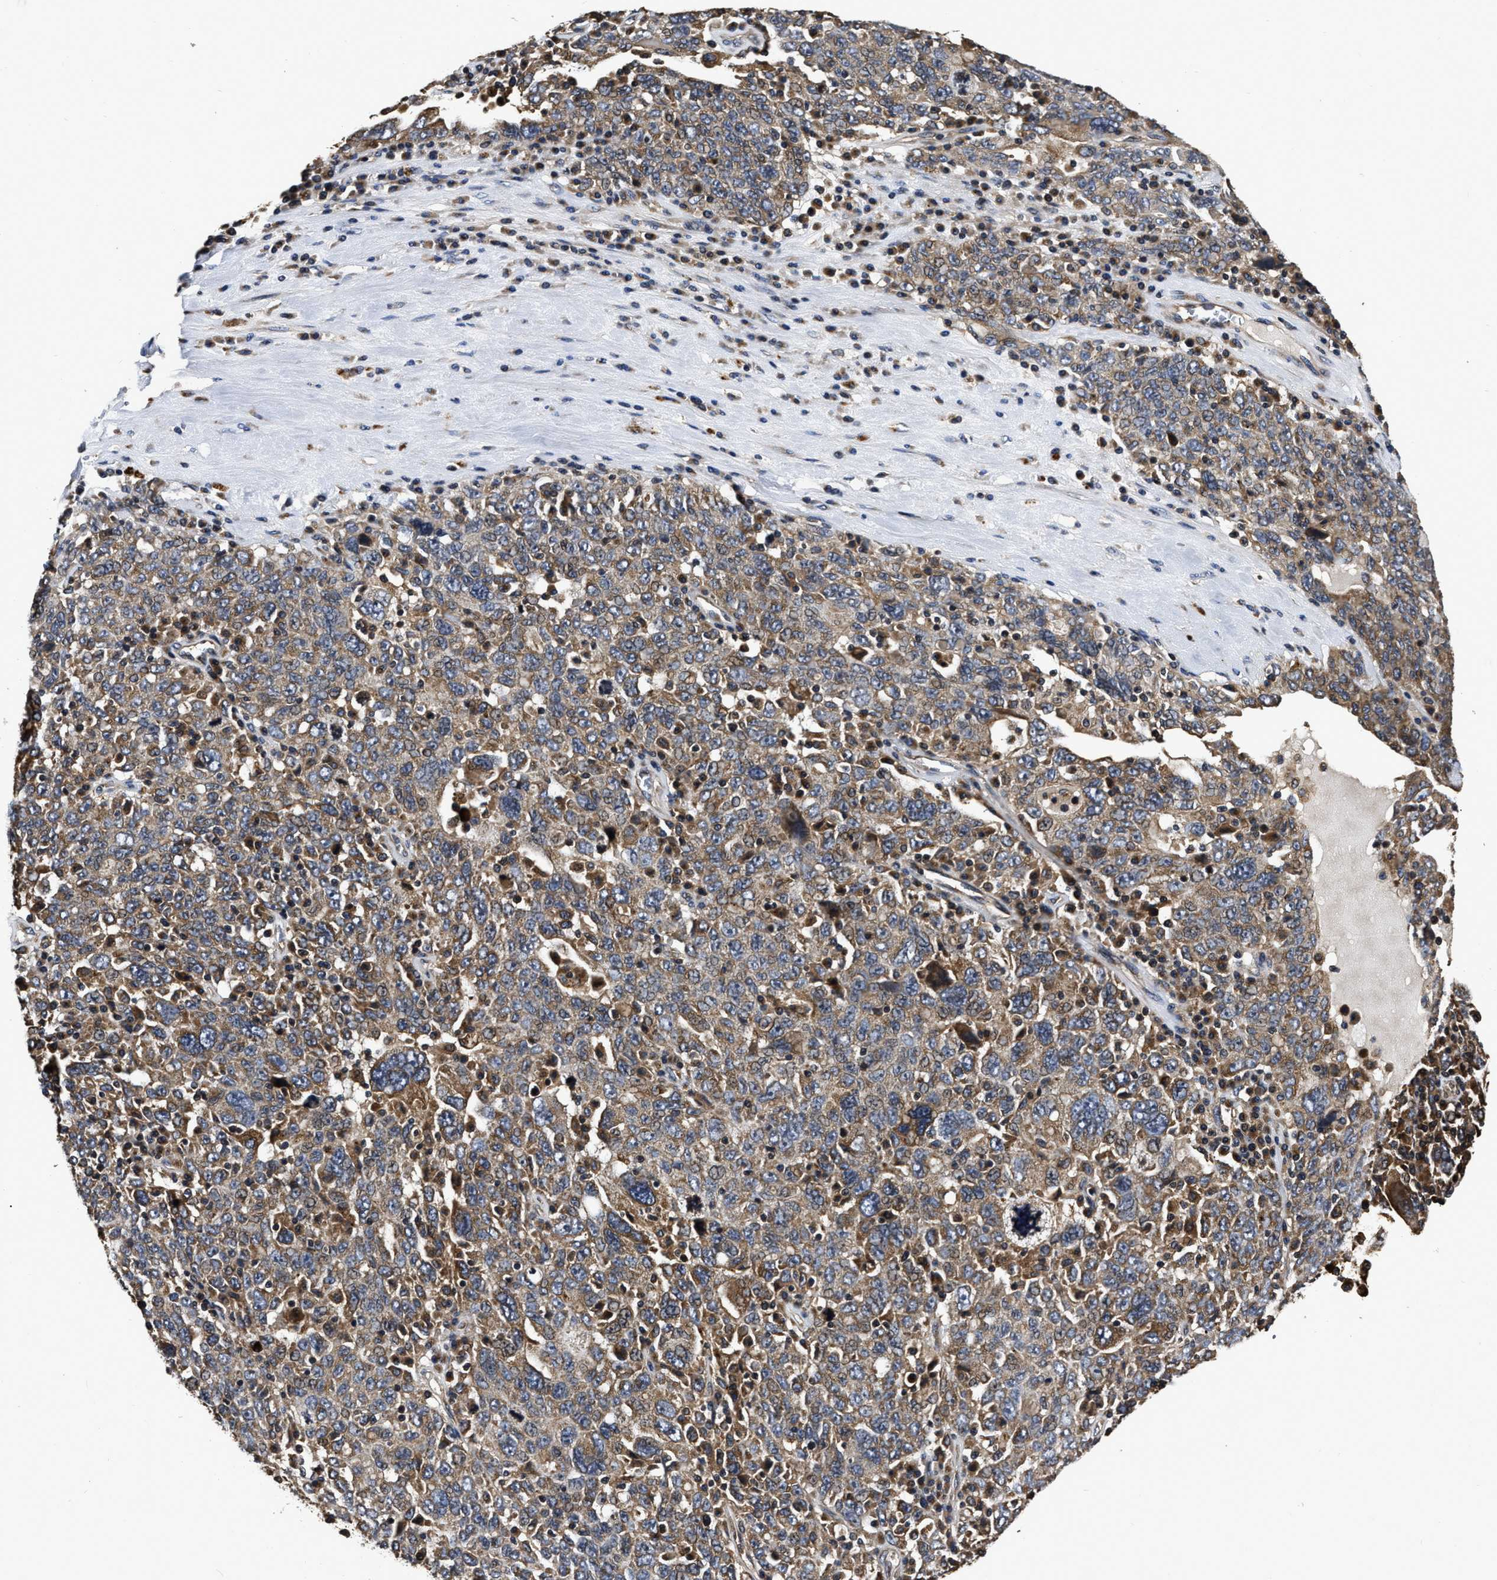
{"staining": {"intensity": "moderate", "quantity": ">75%", "location": "cytoplasmic/membranous"}, "tissue": "ovarian cancer", "cell_type": "Tumor cells", "image_type": "cancer", "snomed": [{"axis": "morphology", "description": "Carcinoma, endometroid"}, {"axis": "topography", "description": "Ovary"}], "caption": "Ovarian cancer stained with DAB (3,3'-diaminobenzidine) IHC displays medium levels of moderate cytoplasmic/membranous expression in approximately >75% of tumor cells. Ihc stains the protein of interest in brown and the nuclei are stained blue.", "gene": "ABCG8", "patient": {"sex": "female", "age": 62}}